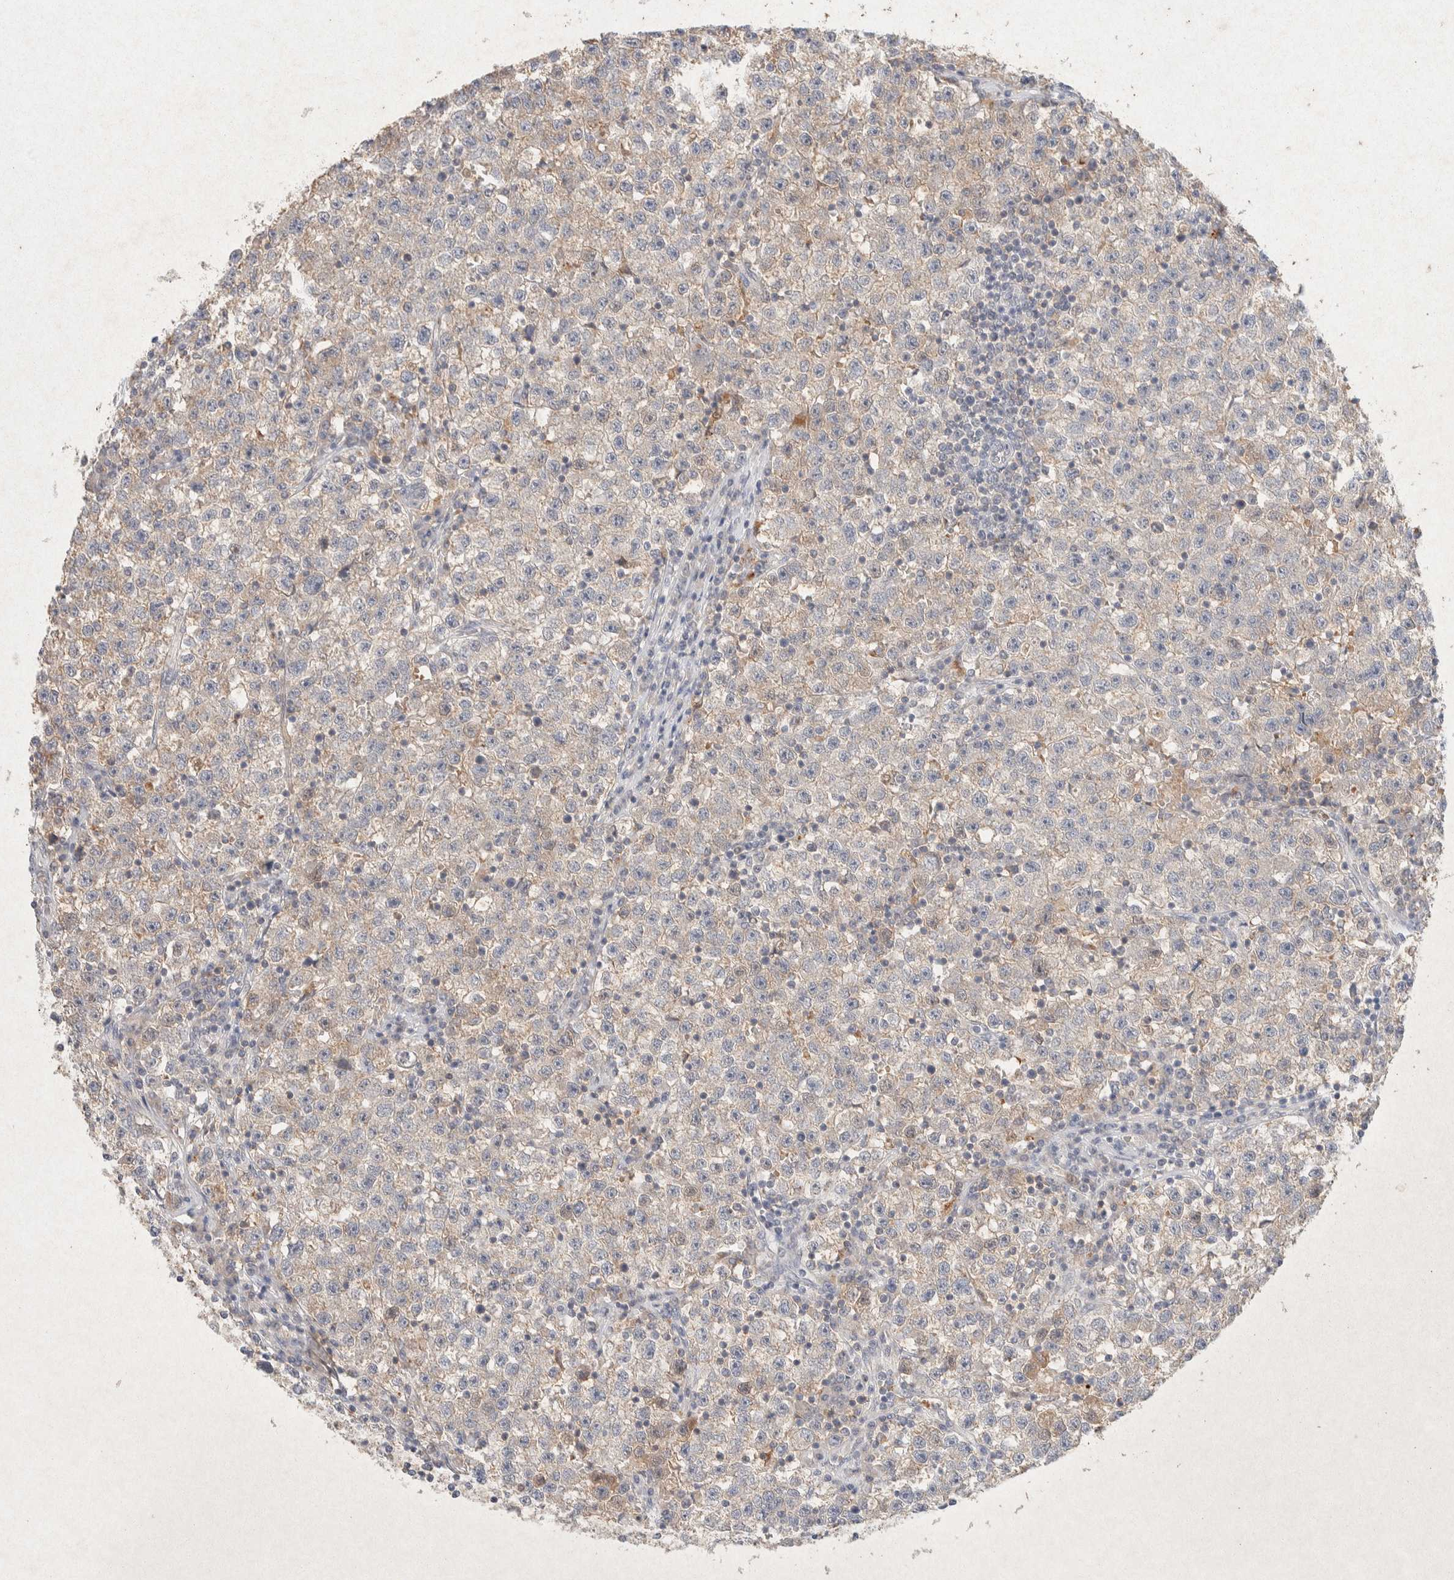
{"staining": {"intensity": "negative", "quantity": "none", "location": "none"}, "tissue": "testis cancer", "cell_type": "Tumor cells", "image_type": "cancer", "snomed": [{"axis": "morphology", "description": "Seminoma, NOS"}, {"axis": "topography", "description": "Testis"}], "caption": "There is no significant staining in tumor cells of testis cancer.", "gene": "GNAI1", "patient": {"sex": "male", "age": 22}}